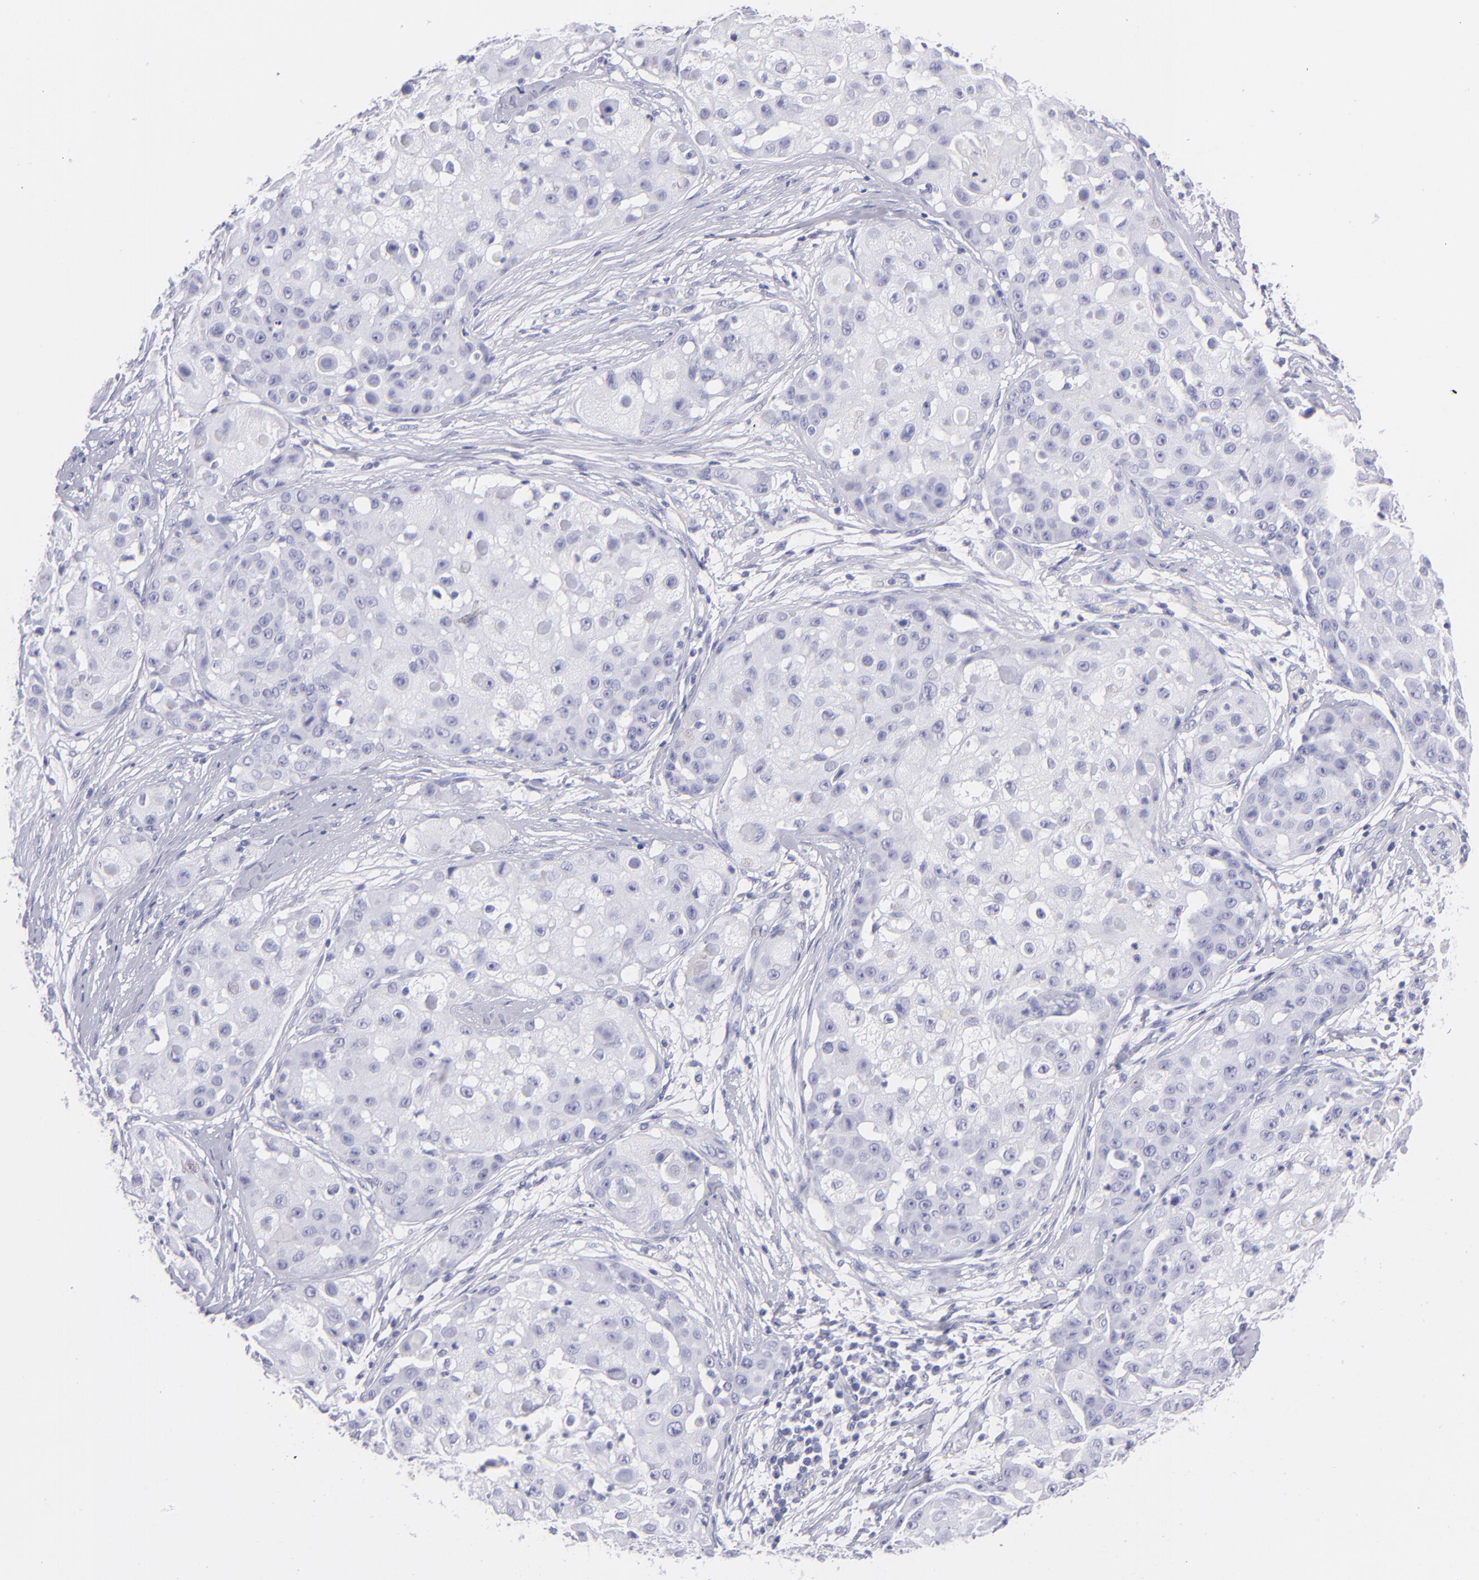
{"staining": {"intensity": "negative", "quantity": "none", "location": "none"}, "tissue": "skin cancer", "cell_type": "Tumor cells", "image_type": "cancer", "snomed": [{"axis": "morphology", "description": "Squamous cell carcinoma, NOS"}, {"axis": "topography", "description": "Skin"}], "caption": "This micrograph is of skin cancer stained with immunohistochemistry (IHC) to label a protein in brown with the nuclei are counter-stained blue. There is no staining in tumor cells.", "gene": "PRPH", "patient": {"sex": "female", "age": 57}}